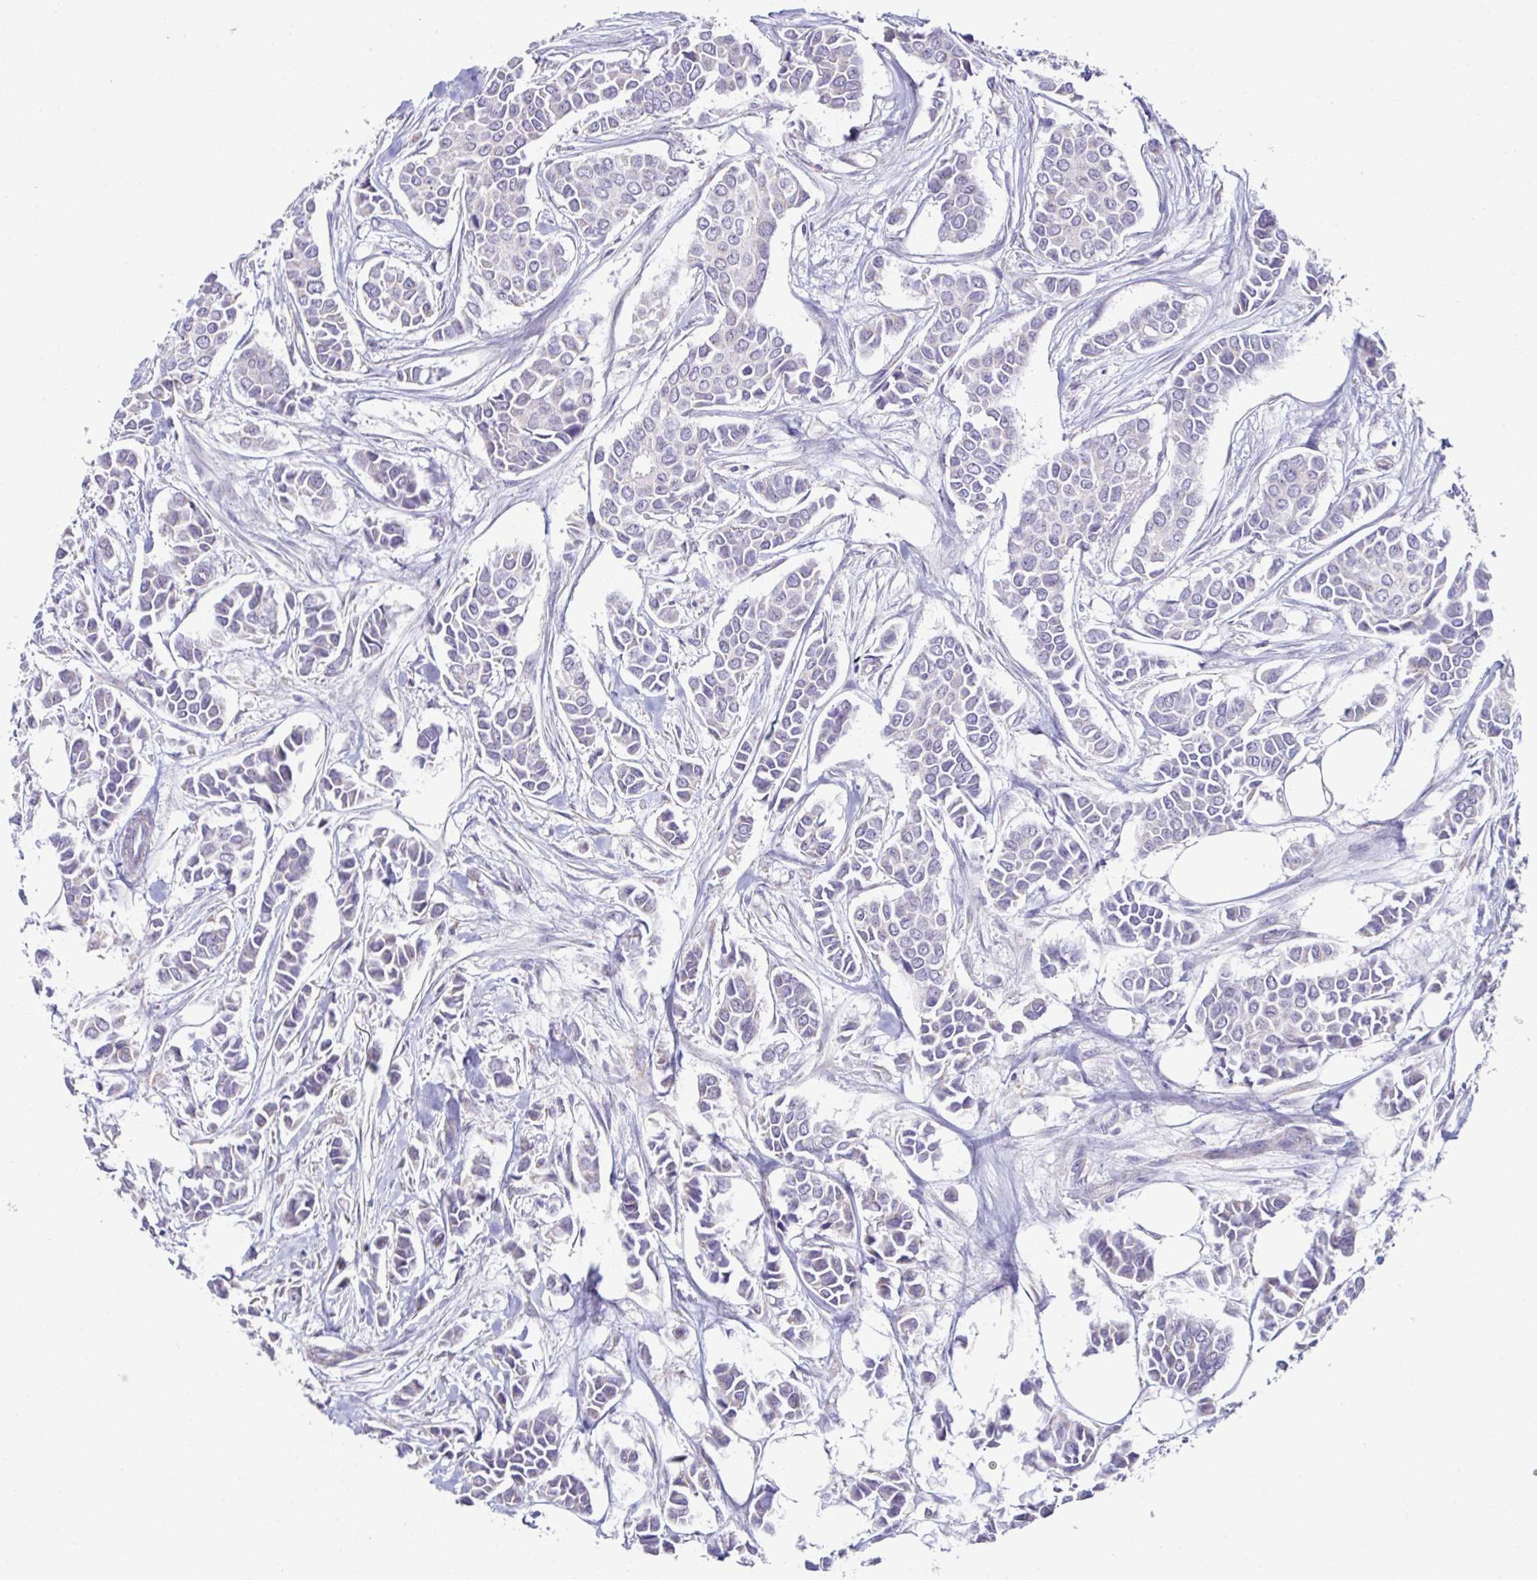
{"staining": {"intensity": "negative", "quantity": "none", "location": "none"}, "tissue": "breast cancer", "cell_type": "Tumor cells", "image_type": "cancer", "snomed": [{"axis": "morphology", "description": "Duct carcinoma"}, {"axis": "topography", "description": "Breast"}], "caption": "Tumor cells show no significant expression in intraductal carcinoma (breast).", "gene": "DOK7", "patient": {"sex": "female", "age": 84}}